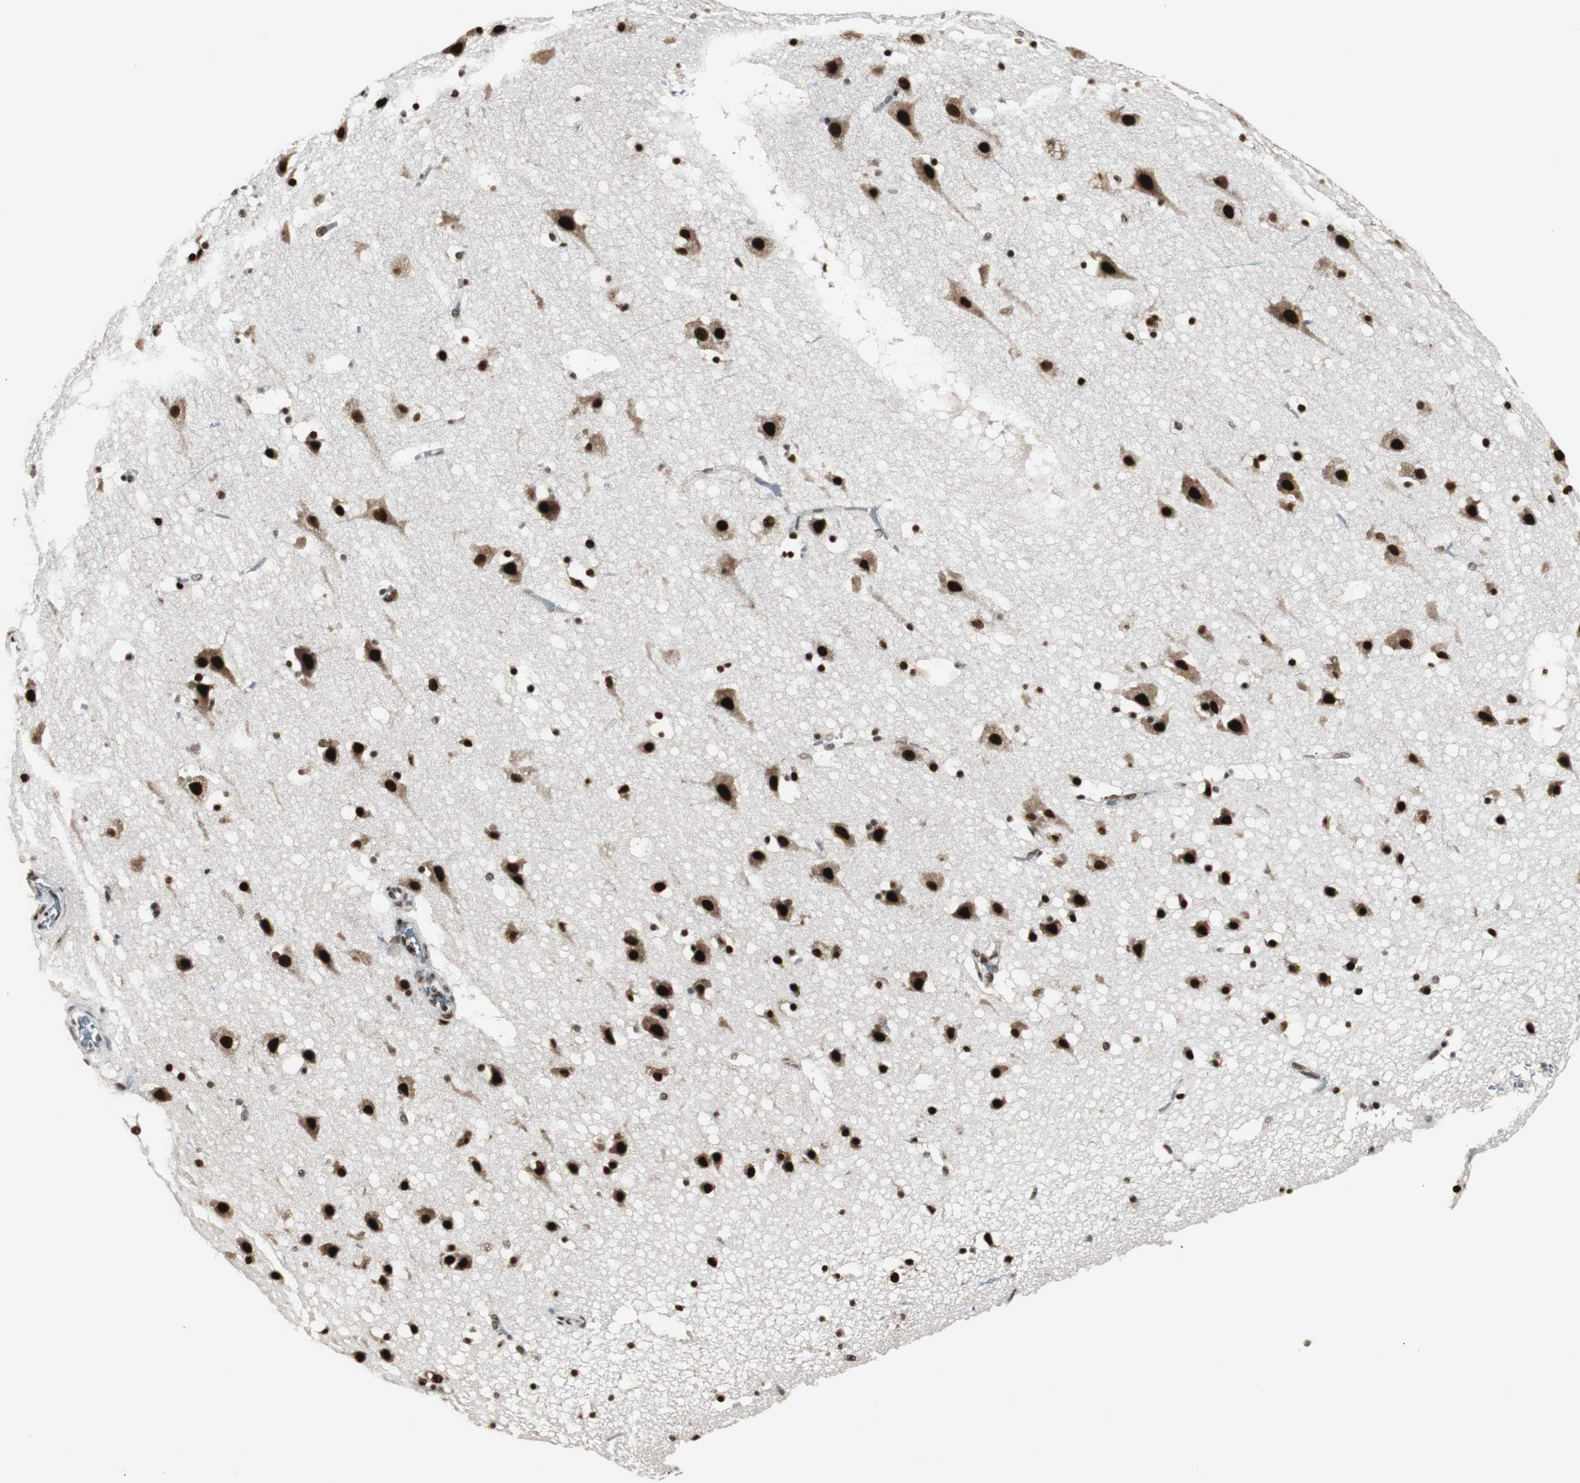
{"staining": {"intensity": "moderate", "quantity": "25%-75%", "location": "cytoplasmic/membranous,nuclear"}, "tissue": "cerebral cortex", "cell_type": "Endothelial cells", "image_type": "normal", "snomed": [{"axis": "morphology", "description": "Normal tissue, NOS"}, {"axis": "topography", "description": "Cerebral cortex"}], "caption": "IHC photomicrograph of benign cerebral cortex stained for a protein (brown), which demonstrates medium levels of moderate cytoplasmic/membranous,nuclear positivity in approximately 25%-75% of endothelial cells.", "gene": "PARN", "patient": {"sex": "male", "age": 45}}